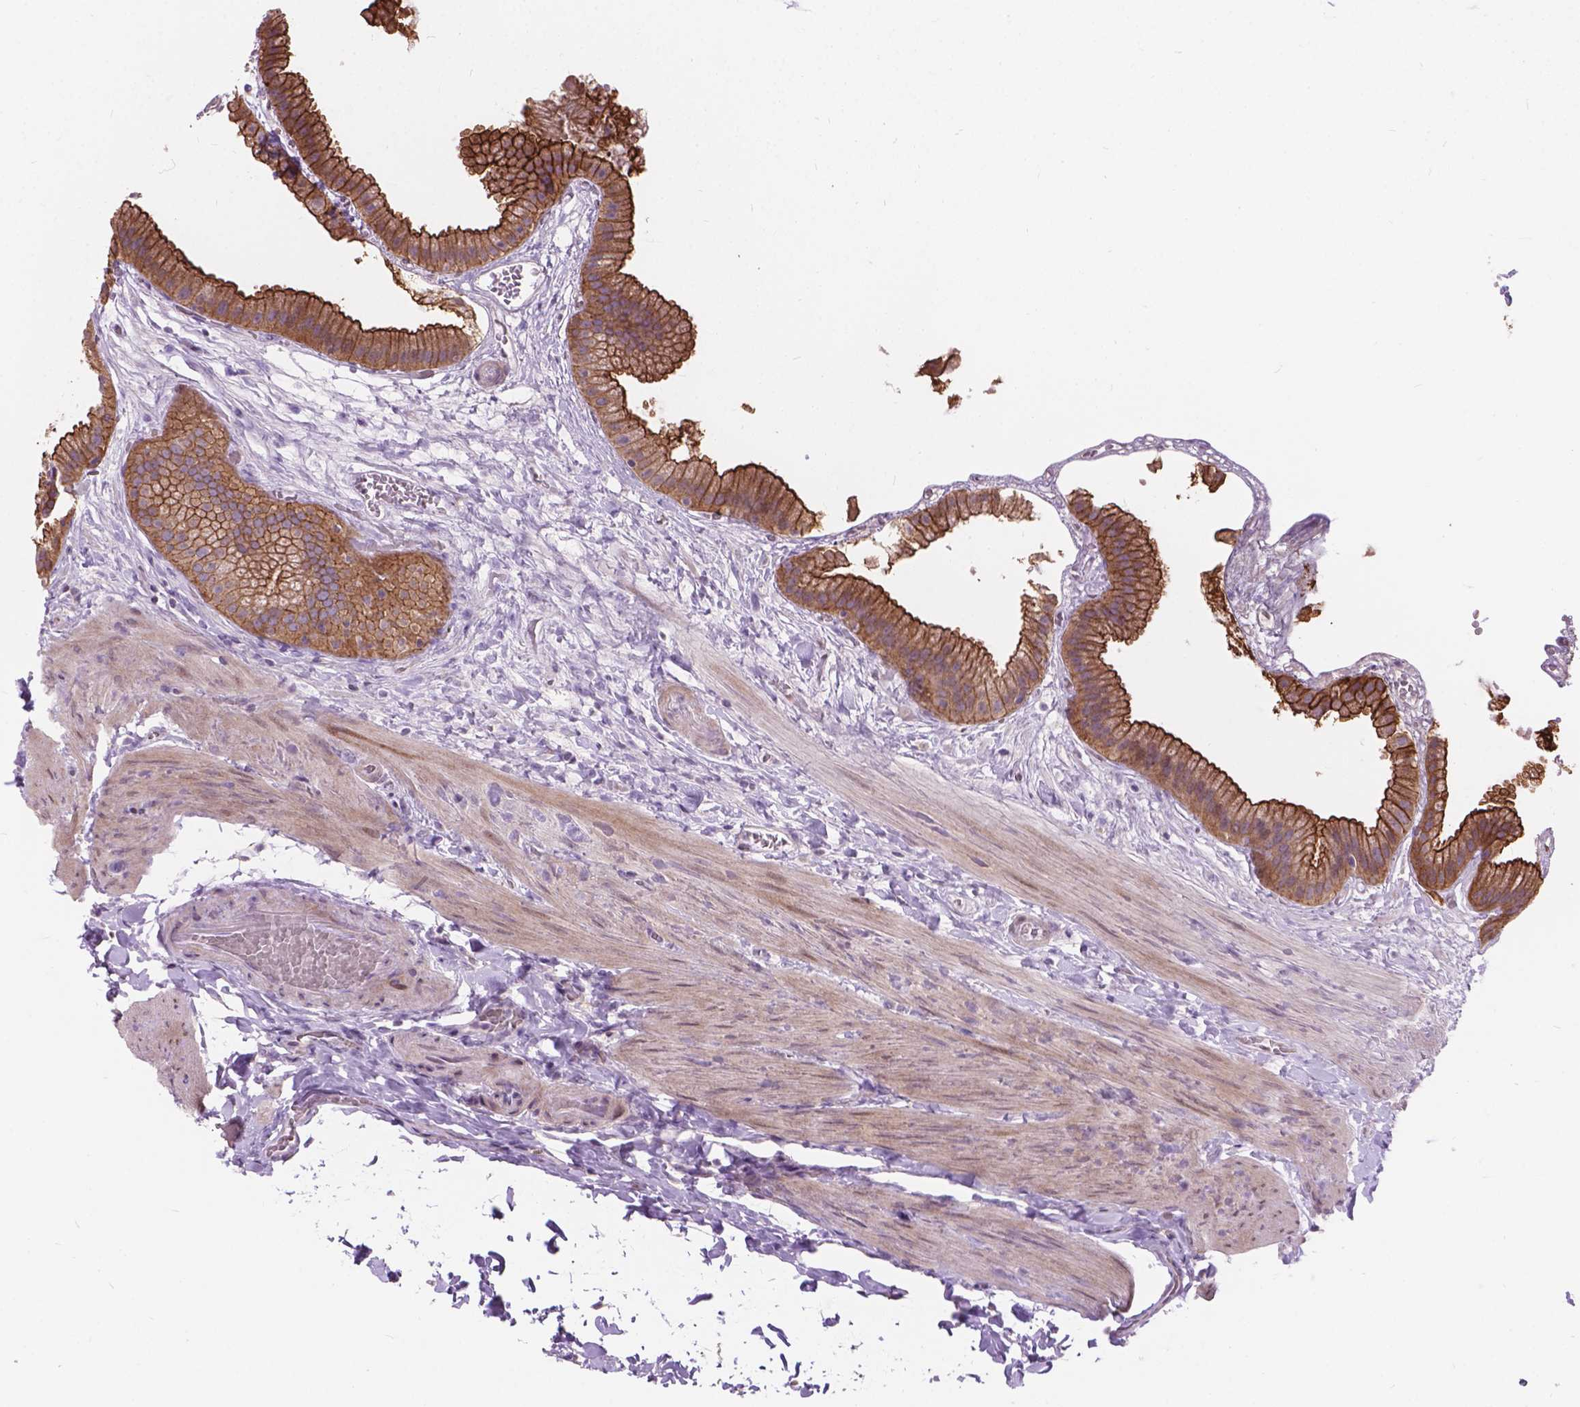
{"staining": {"intensity": "moderate", "quantity": ">75%", "location": "cytoplasmic/membranous"}, "tissue": "gallbladder", "cell_type": "Glandular cells", "image_type": "normal", "snomed": [{"axis": "morphology", "description": "Normal tissue, NOS"}, {"axis": "topography", "description": "Gallbladder"}], "caption": "Gallbladder stained with immunohistochemistry (IHC) demonstrates moderate cytoplasmic/membranous staining in about >75% of glandular cells. The staining was performed using DAB, with brown indicating positive protein expression. Nuclei are stained blue with hematoxylin.", "gene": "MYH14", "patient": {"sex": "female", "age": 63}}